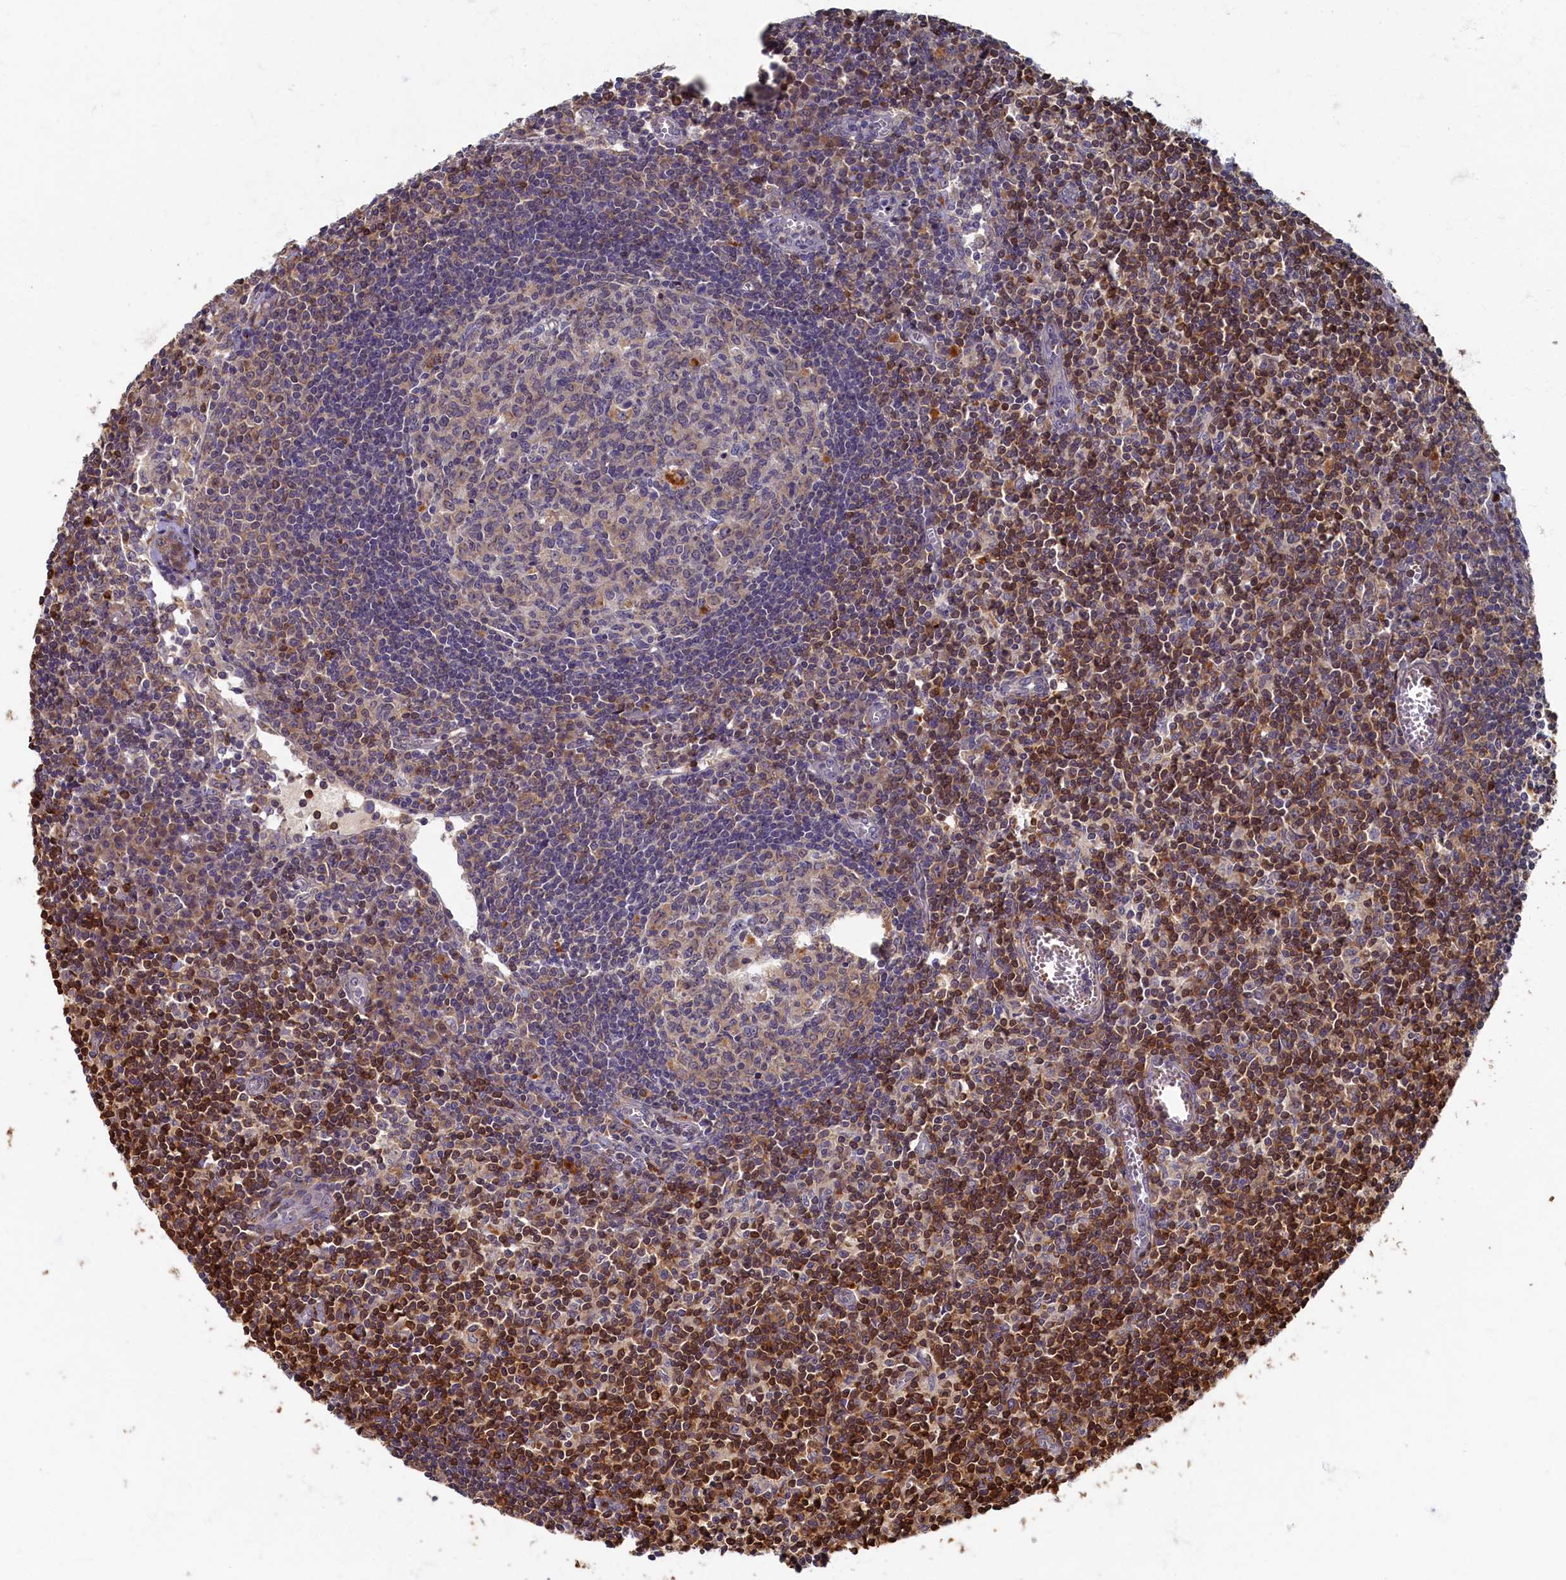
{"staining": {"intensity": "weak", "quantity": "<25%", "location": "cytoplasmic/membranous"}, "tissue": "lymph node", "cell_type": "Germinal center cells", "image_type": "normal", "snomed": [{"axis": "morphology", "description": "Normal tissue, NOS"}, {"axis": "topography", "description": "Lymph node"}], "caption": "The histopathology image reveals no staining of germinal center cells in unremarkable lymph node.", "gene": "HUNK", "patient": {"sex": "female", "age": 55}}